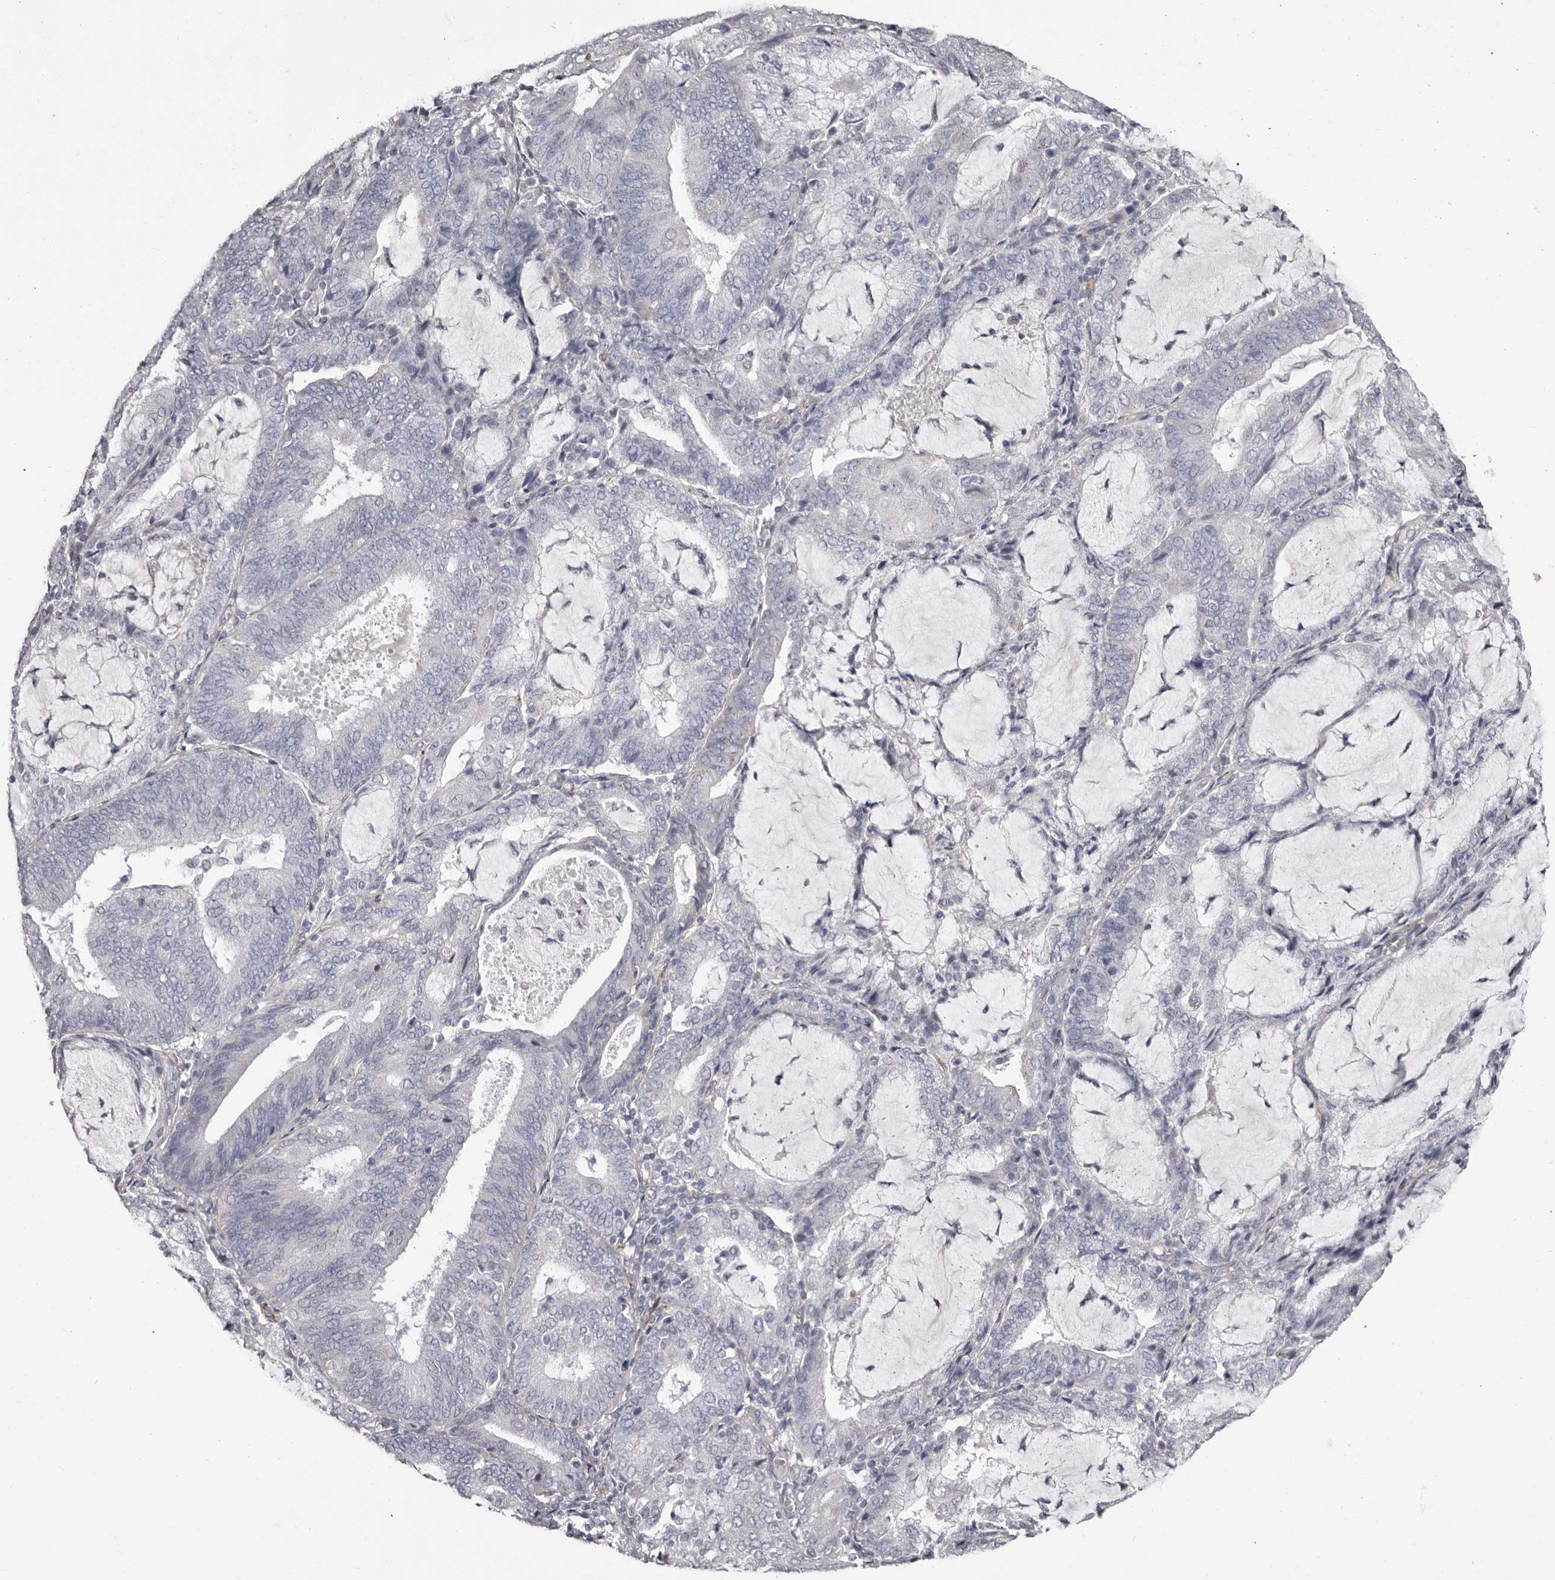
{"staining": {"intensity": "negative", "quantity": "none", "location": "none"}, "tissue": "endometrial cancer", "cell_type": "Tumor cells", "image_type": "cancer", "snomed": [{"axis": "morphology", "description": "Adenocarcinoma, NOS"}, {"axis": "topography", "description": "Endometrium"}], "caption": "There is no significant positivity in tumor cells of adenocarcinoma (endometrial).", "gene": "COL6A1", "patient": {"sex": "female", "age": 81}}